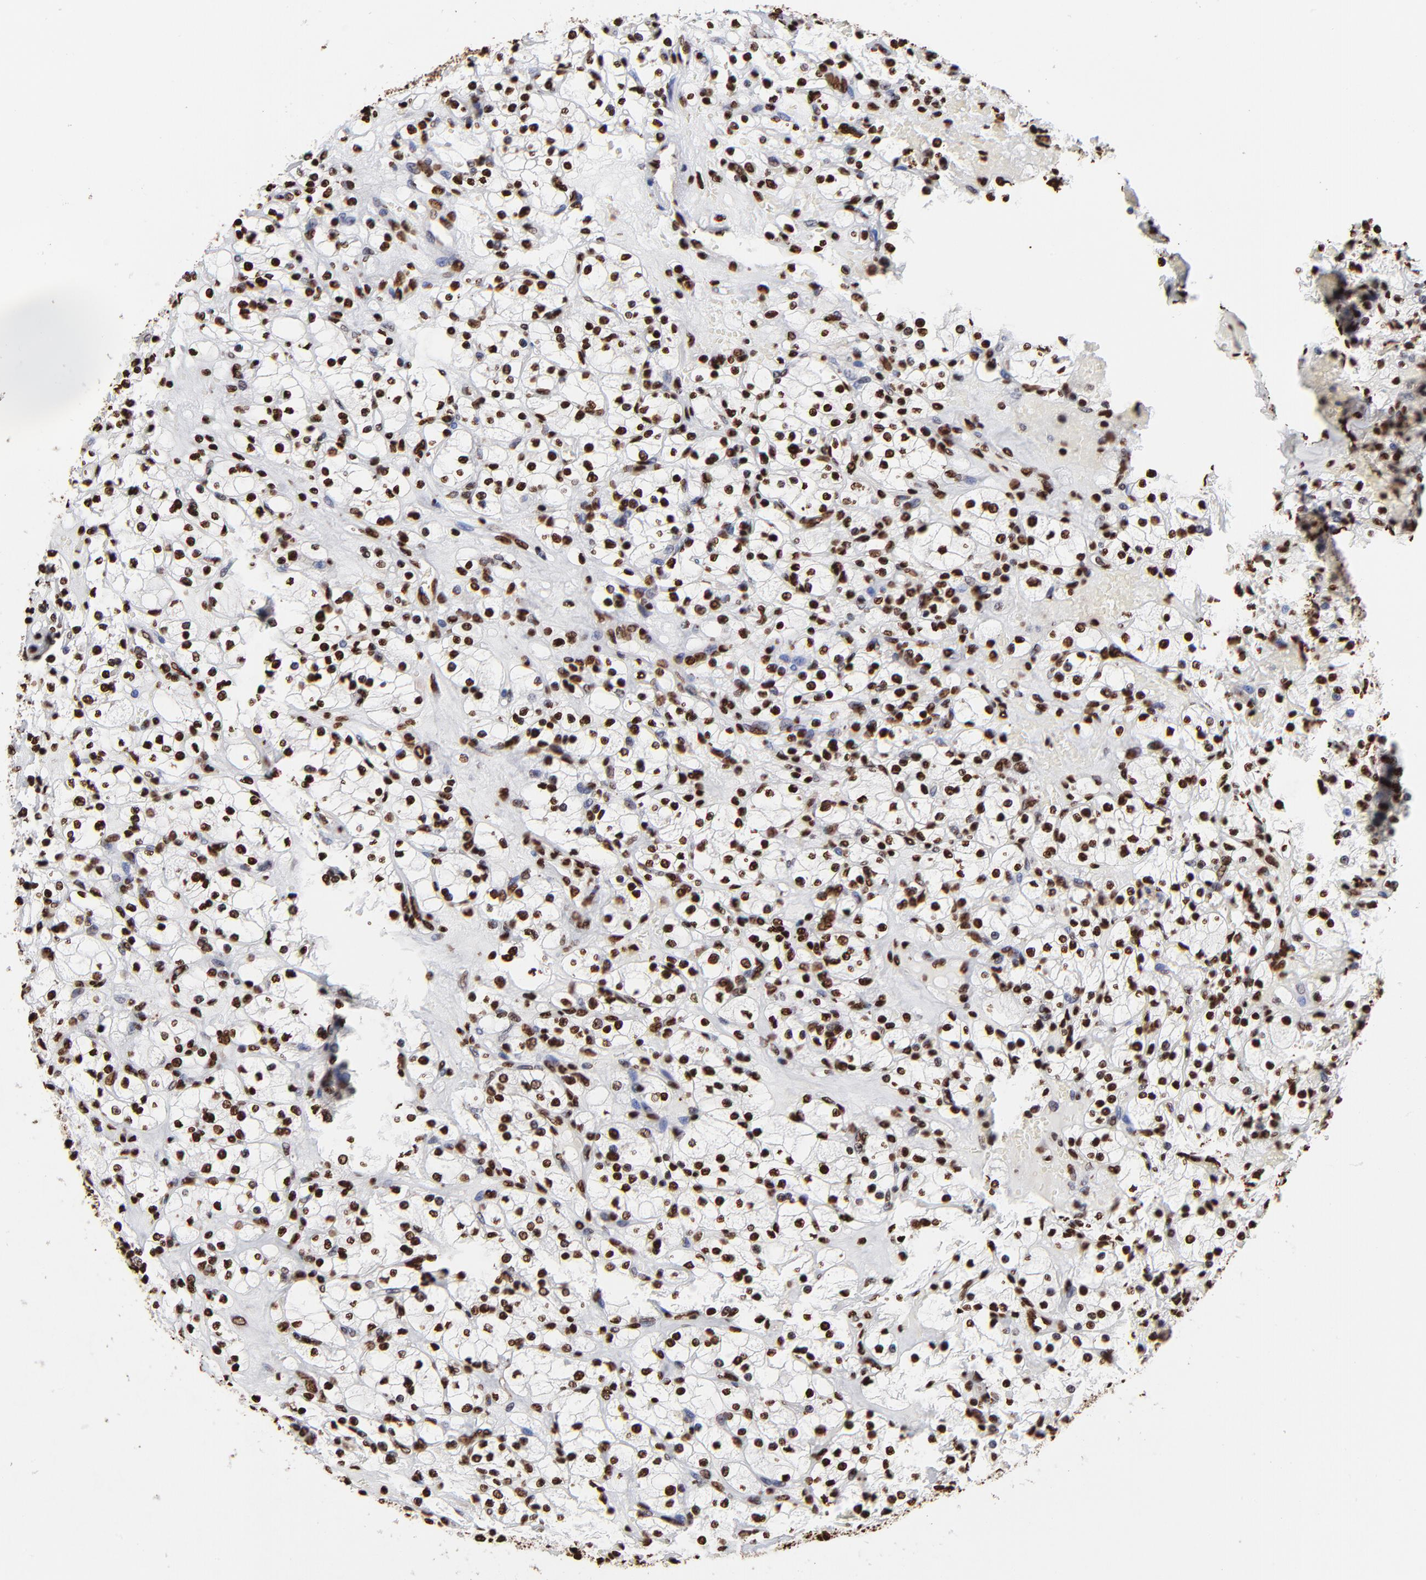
{"staining": {"intensity": "strong", "quantity": ">75%", "location": "nuclear"}, "tissue": "renal cancer", "cell_type": "Tumor cells", "image_type": "cancer", "snomed": [{"axis": "morphology", "description": "Adenocarcinoma, NOS"}, {"axis": "topography", "description": "Kidney"}], "caption": "There is high levels of strong nuclear expression in tumor cells of renal adenocarcinoma, as demonstrated by immunohistochemical staining (brown color).", "gene": "ZNF544", "patient": {"sex": "female", "age": 83}}